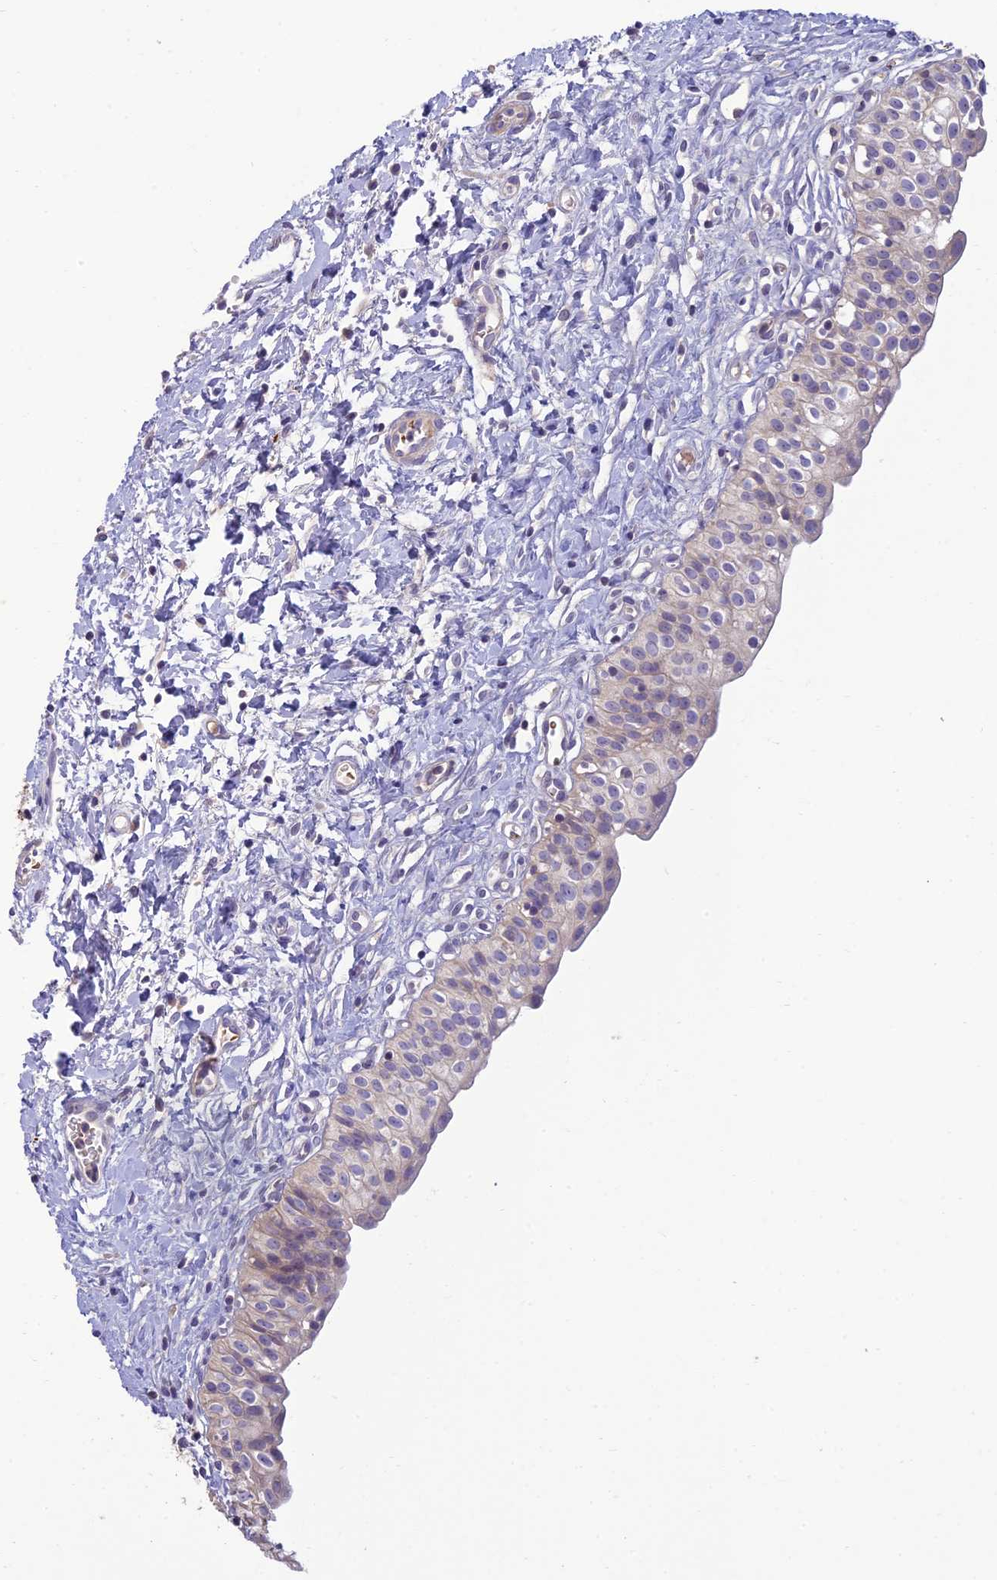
{"staining": {"intensity": "negative", "quantity": "none", "location": "none"}, "tissue": "urinary bladder", "cell_type": "Urothelial cells", "image_type": "normal", "snomed": [{"axis": "morphology", "description": "Normal tissue, NOS"}, {"axis": "topography", "description": "Urinary bladder"}], "caption": "This micrograph is of unremarkable urinary bladder stained with IHC to label a protein in brown with the nuclei are counter-stained blue. There is no staining in urothelial cells.", "gene": "CLIP4", "patient": {"sex": "male", "age": 51}}